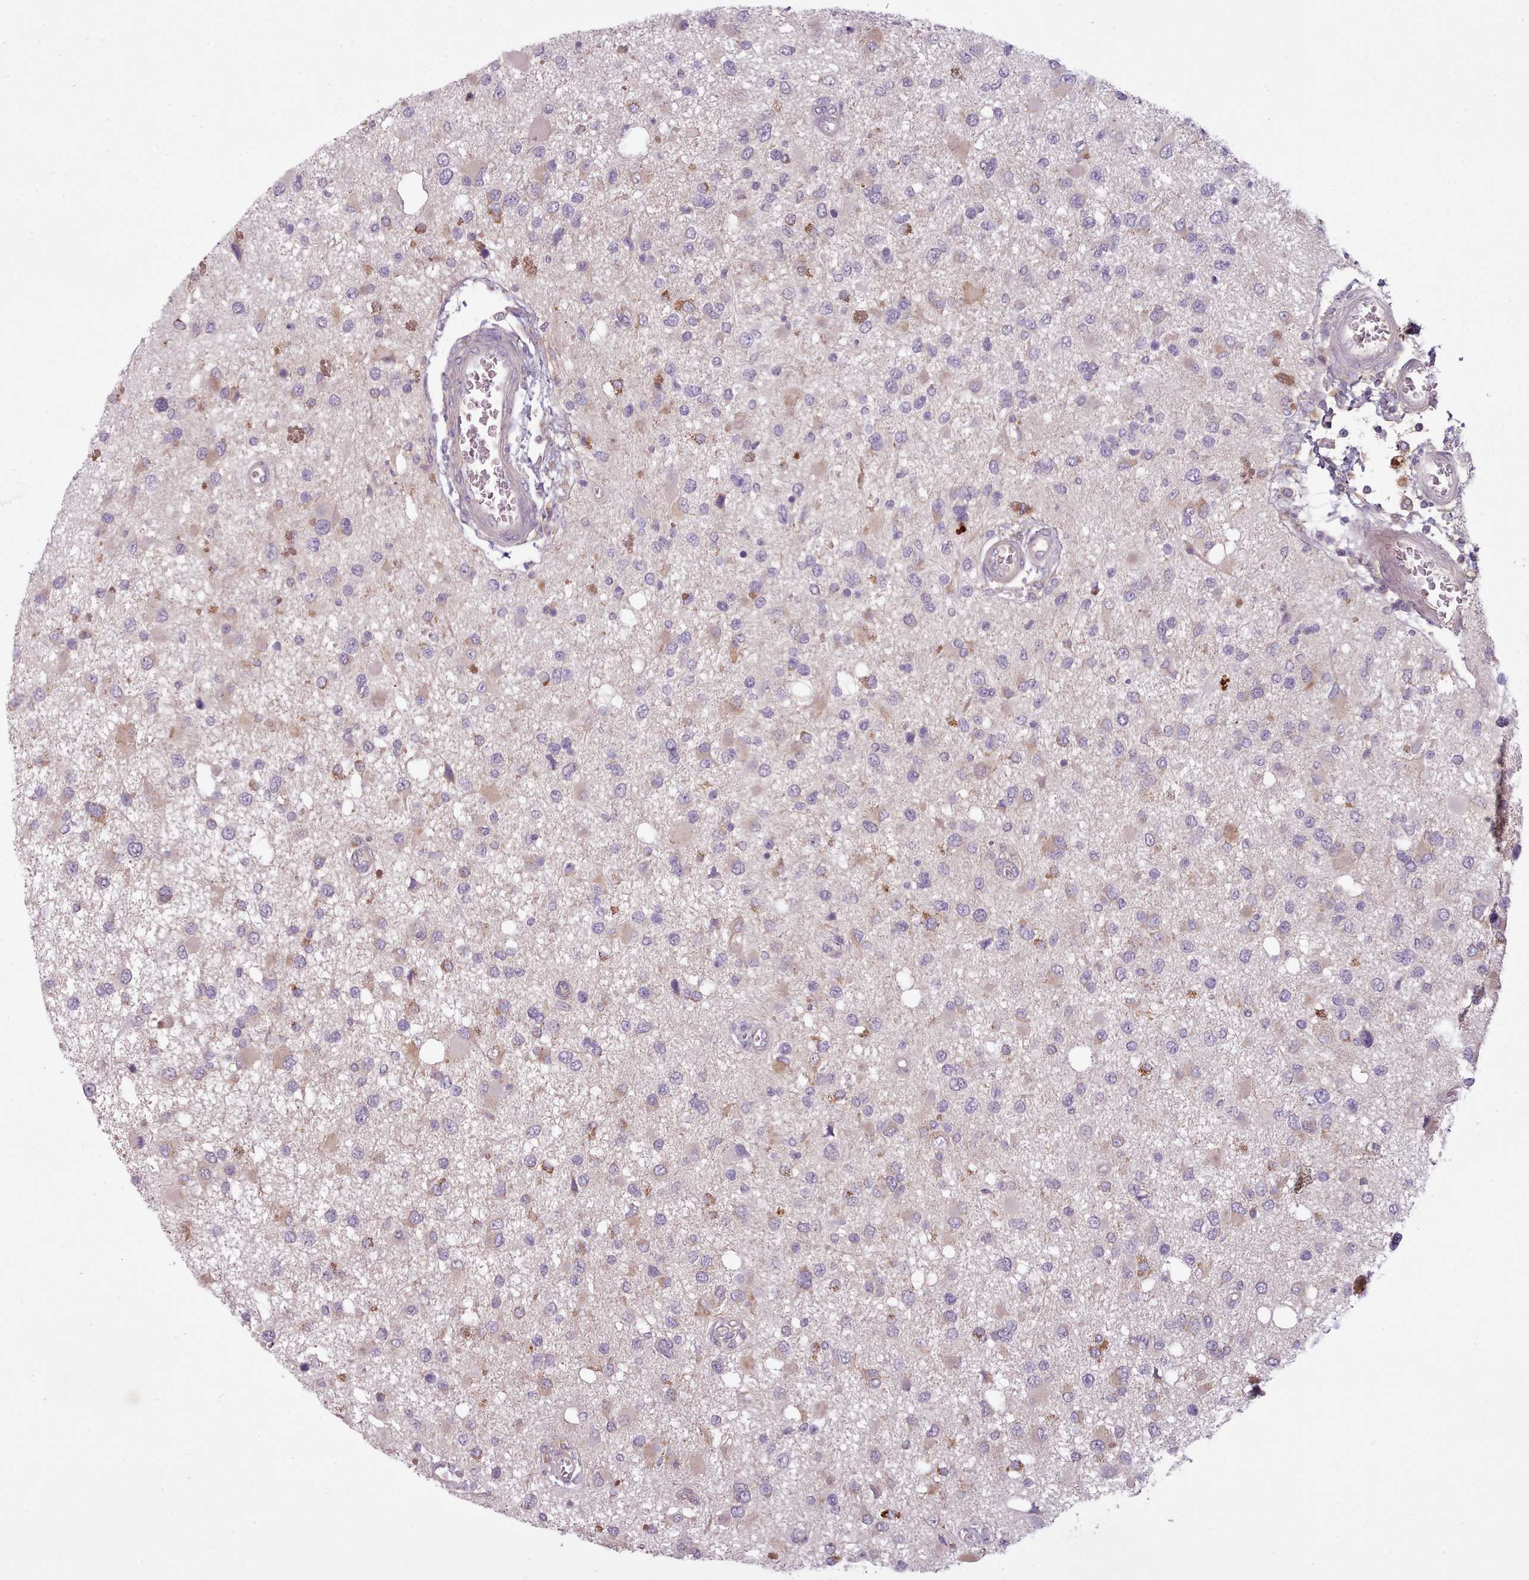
{"staining": {"intensity": "weak", "quantity": "25%-75%", "location": "cytoplasmic/membranous"}, "tissue": "glioma", "cell_type": "Tumor cells", "image_type": "cancer", "snomed": [{"axis": "morphology", "description": "Glioma, malignant, High grade"}, {"axis": "topography", "description": "Brain"}], "caption": "Protein expression analysis of human glioma reveals weak cytoplasmic/membranous staining in approximately 25%-75% of tumor cells. (Brightfield microscopy of DAB IHC at high magnification).", "gene": "LAPTM5", "patient": {"sex": "male", "age": 53}}